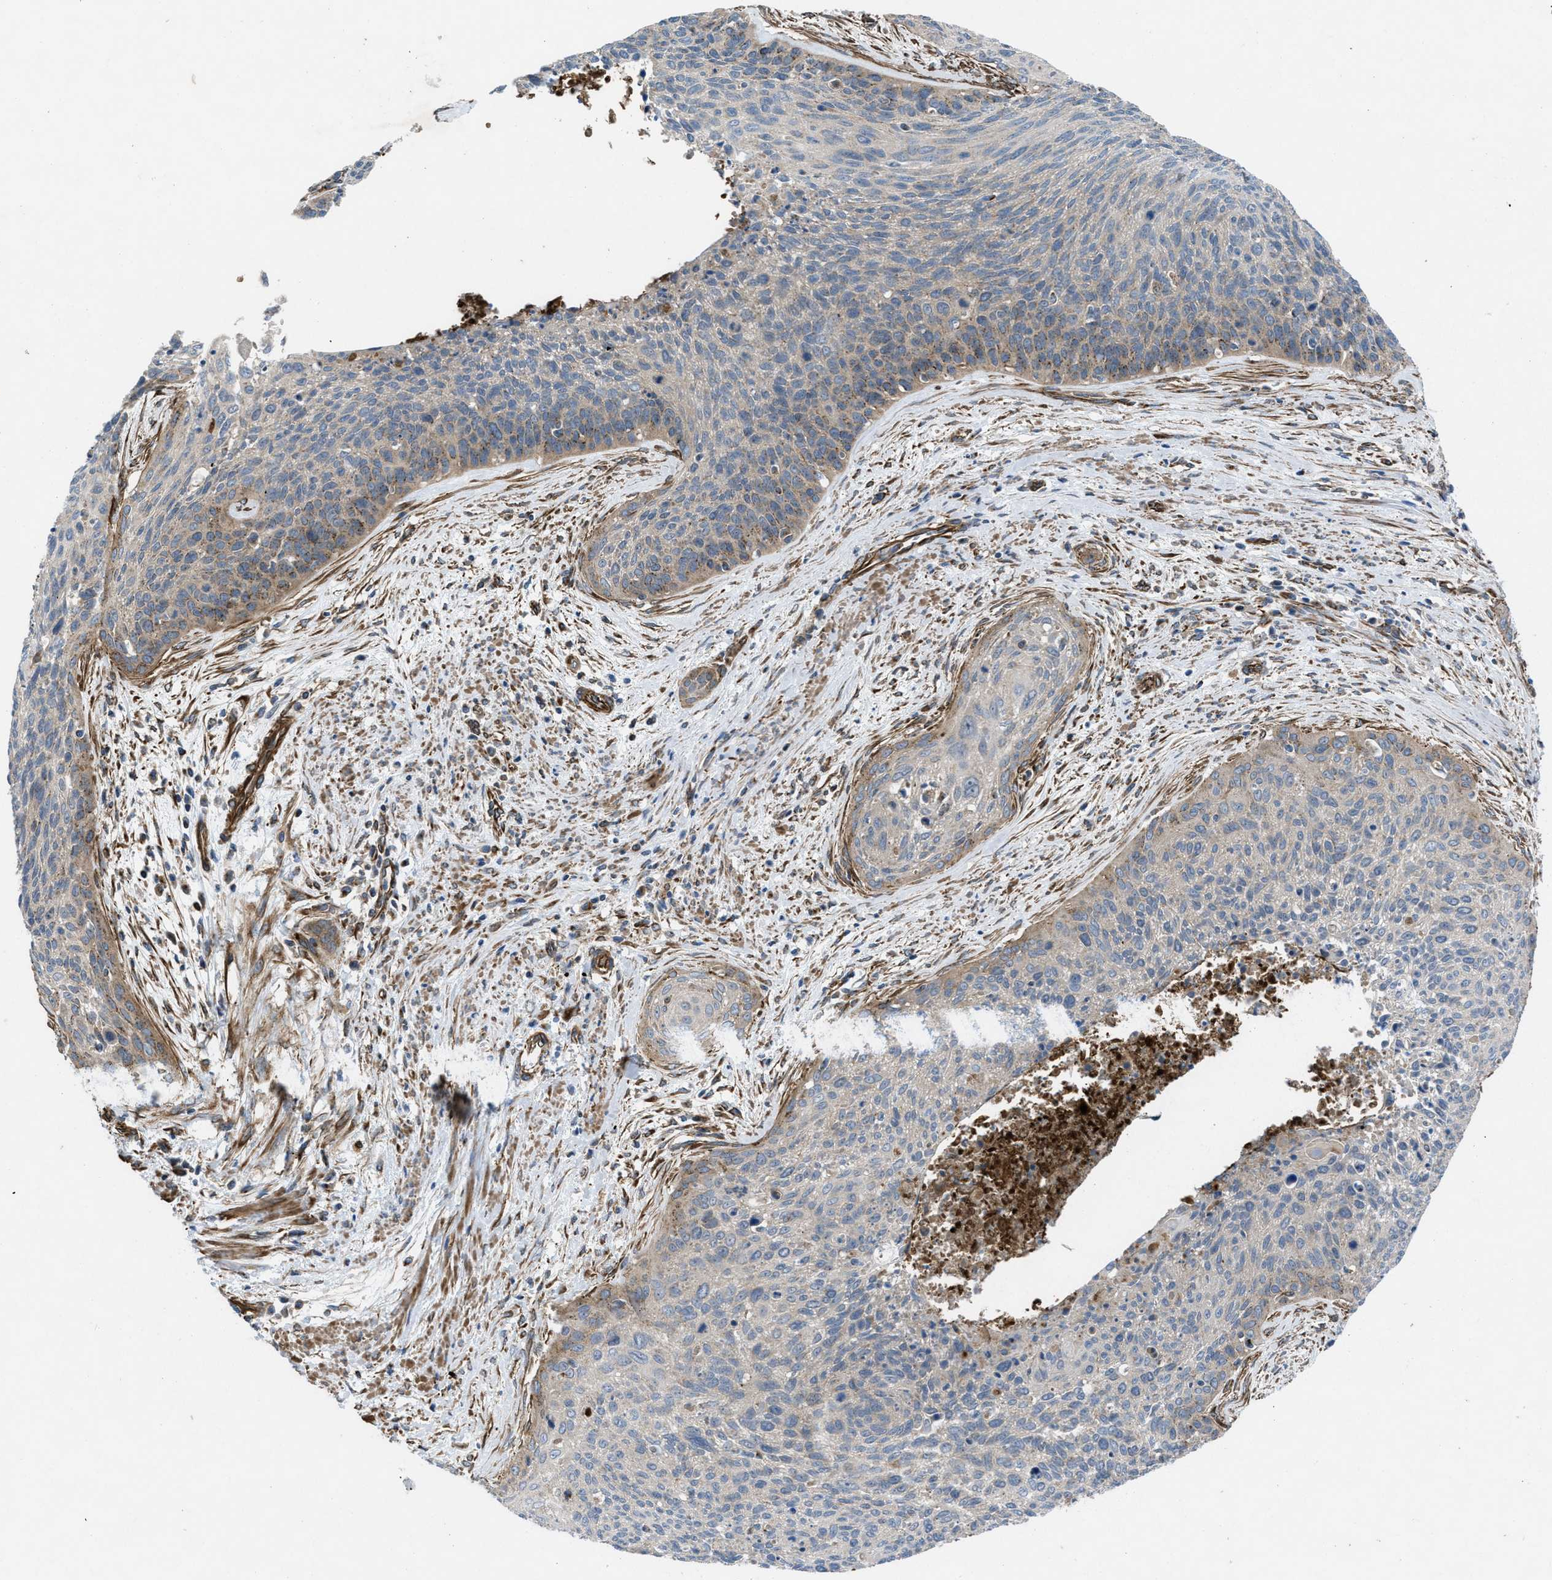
{"staining": {"intensity": "weak", "quantity": "<25%", "location": "cytoplasmic/membranous"}, "tissue": "cervical cancer", "cell_type": "Tumor cells", "image_type": "cancer", "snomed": [{"axis": "morphology", "description": "Squamous cell carcinoma, NOS"}, {"axis": "topography", "description": "Cervix"}], "caption": "An image of human squamous cell carcinoma (cervical) is negative for staining in tumor cells. The staining is performed using DAB (3,3'-diaminobenzidine) brown chromogen with nuclei counter-stained in using hematoxylin.", "gene": "SLC6A9", "patient": {"sex": "female", "age": 55}}